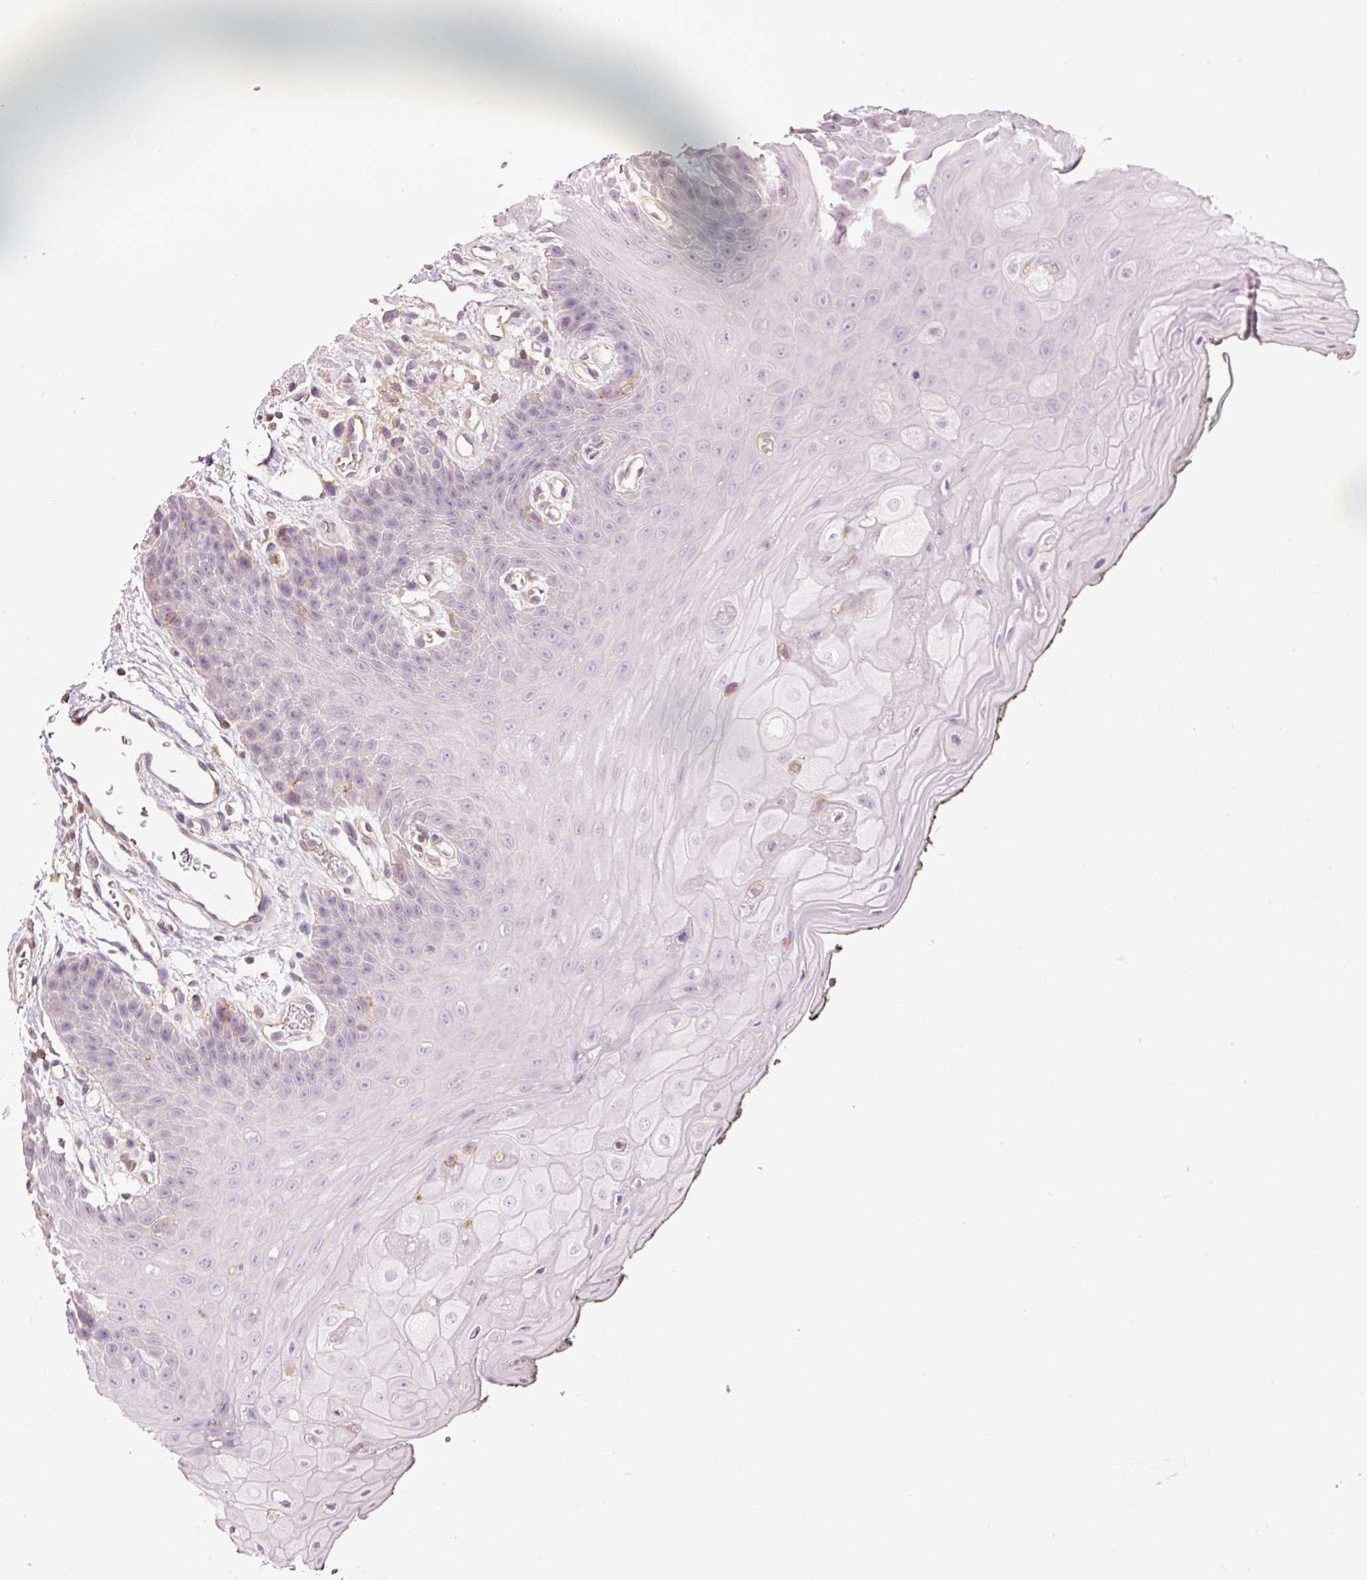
{"staining": {"intensity": "weak", "quantity": "<25%", "location": "cytoplasmic/membranous"}, "tissue": "oral mucosa", "cell_type": "Squamous epithelial cells", "image_type": "normal", "snomed": [{"axis": "morphology", "description": "Normal tissue, NOS"}, {"axis": "topography", "description": "Oral tissue"}, {"axis": "topography", "description": "Tounge, NOS"}], "caption": "High power microscopy image of an immunohistochemistry (IHC) photomicrograph of benign oral mucosa, revealing no significant staining in squamous epithelial cells.", "gene": "SIPA1", "patient": {"sex": "female", "age": 59}}